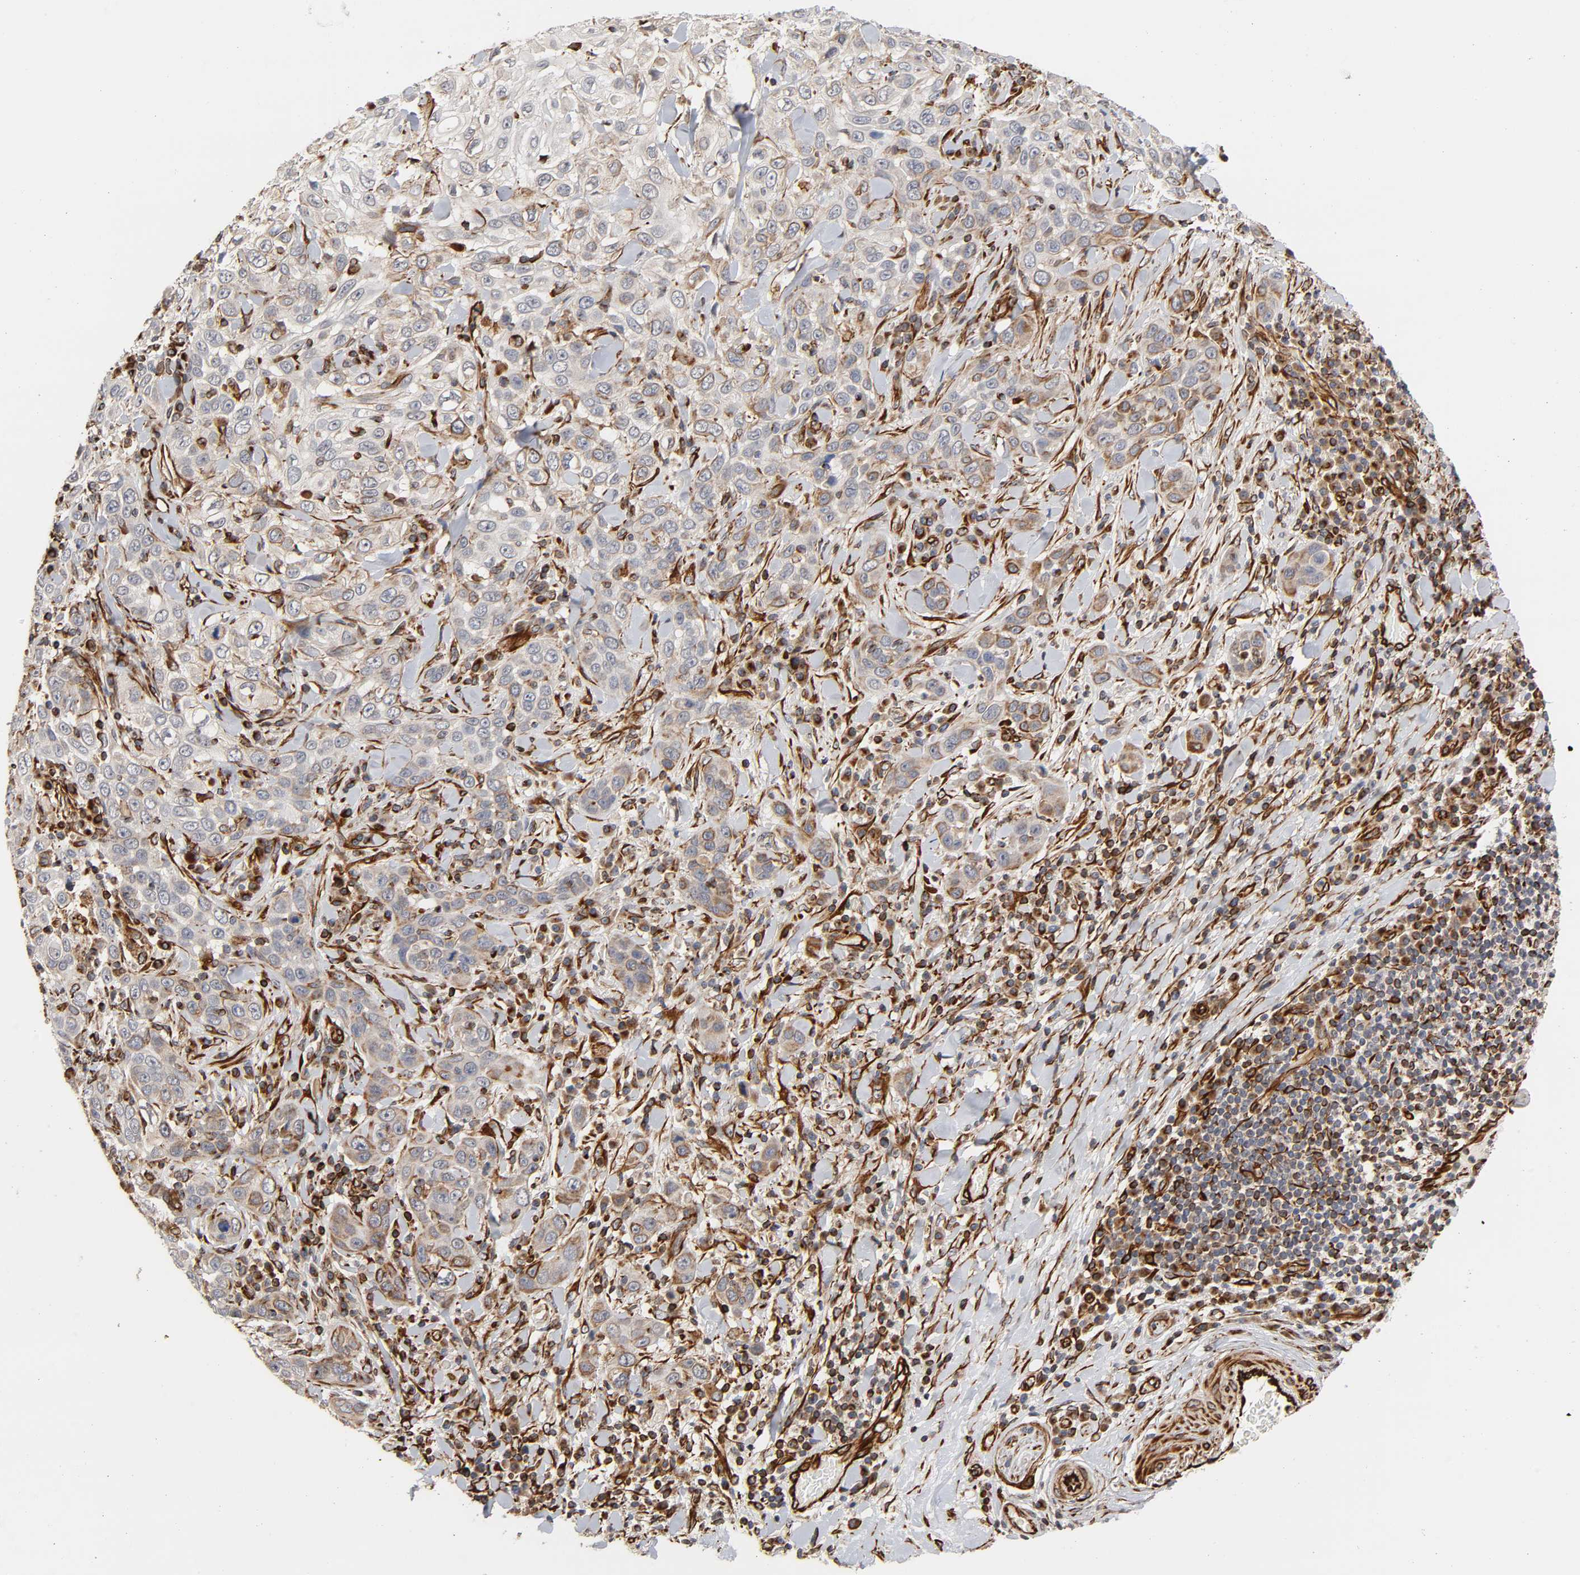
{"staining": {"intensity": "moderate", "quantity": "25%-75%", "location": "cytoplasmic/membranous"}, "tissue": "skin cancer", "cell_type": "Tumor cells", "image_type": "cancer", "snomed": [{"axis": "morphology", "description": "Squamous cell carcinoma, NOS"}, {"axis": "topography", "description": "Skin"}], "caption": "Brown immunohistochemical staining in human squamous cell carcinoma (skin) exhibits moderate cytoplasmic/membranous staining in approximately 25%-75% of tumor cells. The staining was performed using DAB (3,3'-diaminobenzidine) to visualize the protein expression in brown, while the nuclei were stained in blue with hematoxylin (Magnification: 20x).", "gene": "FAM118A", "patient": {"sex": "male", "age": 84}}